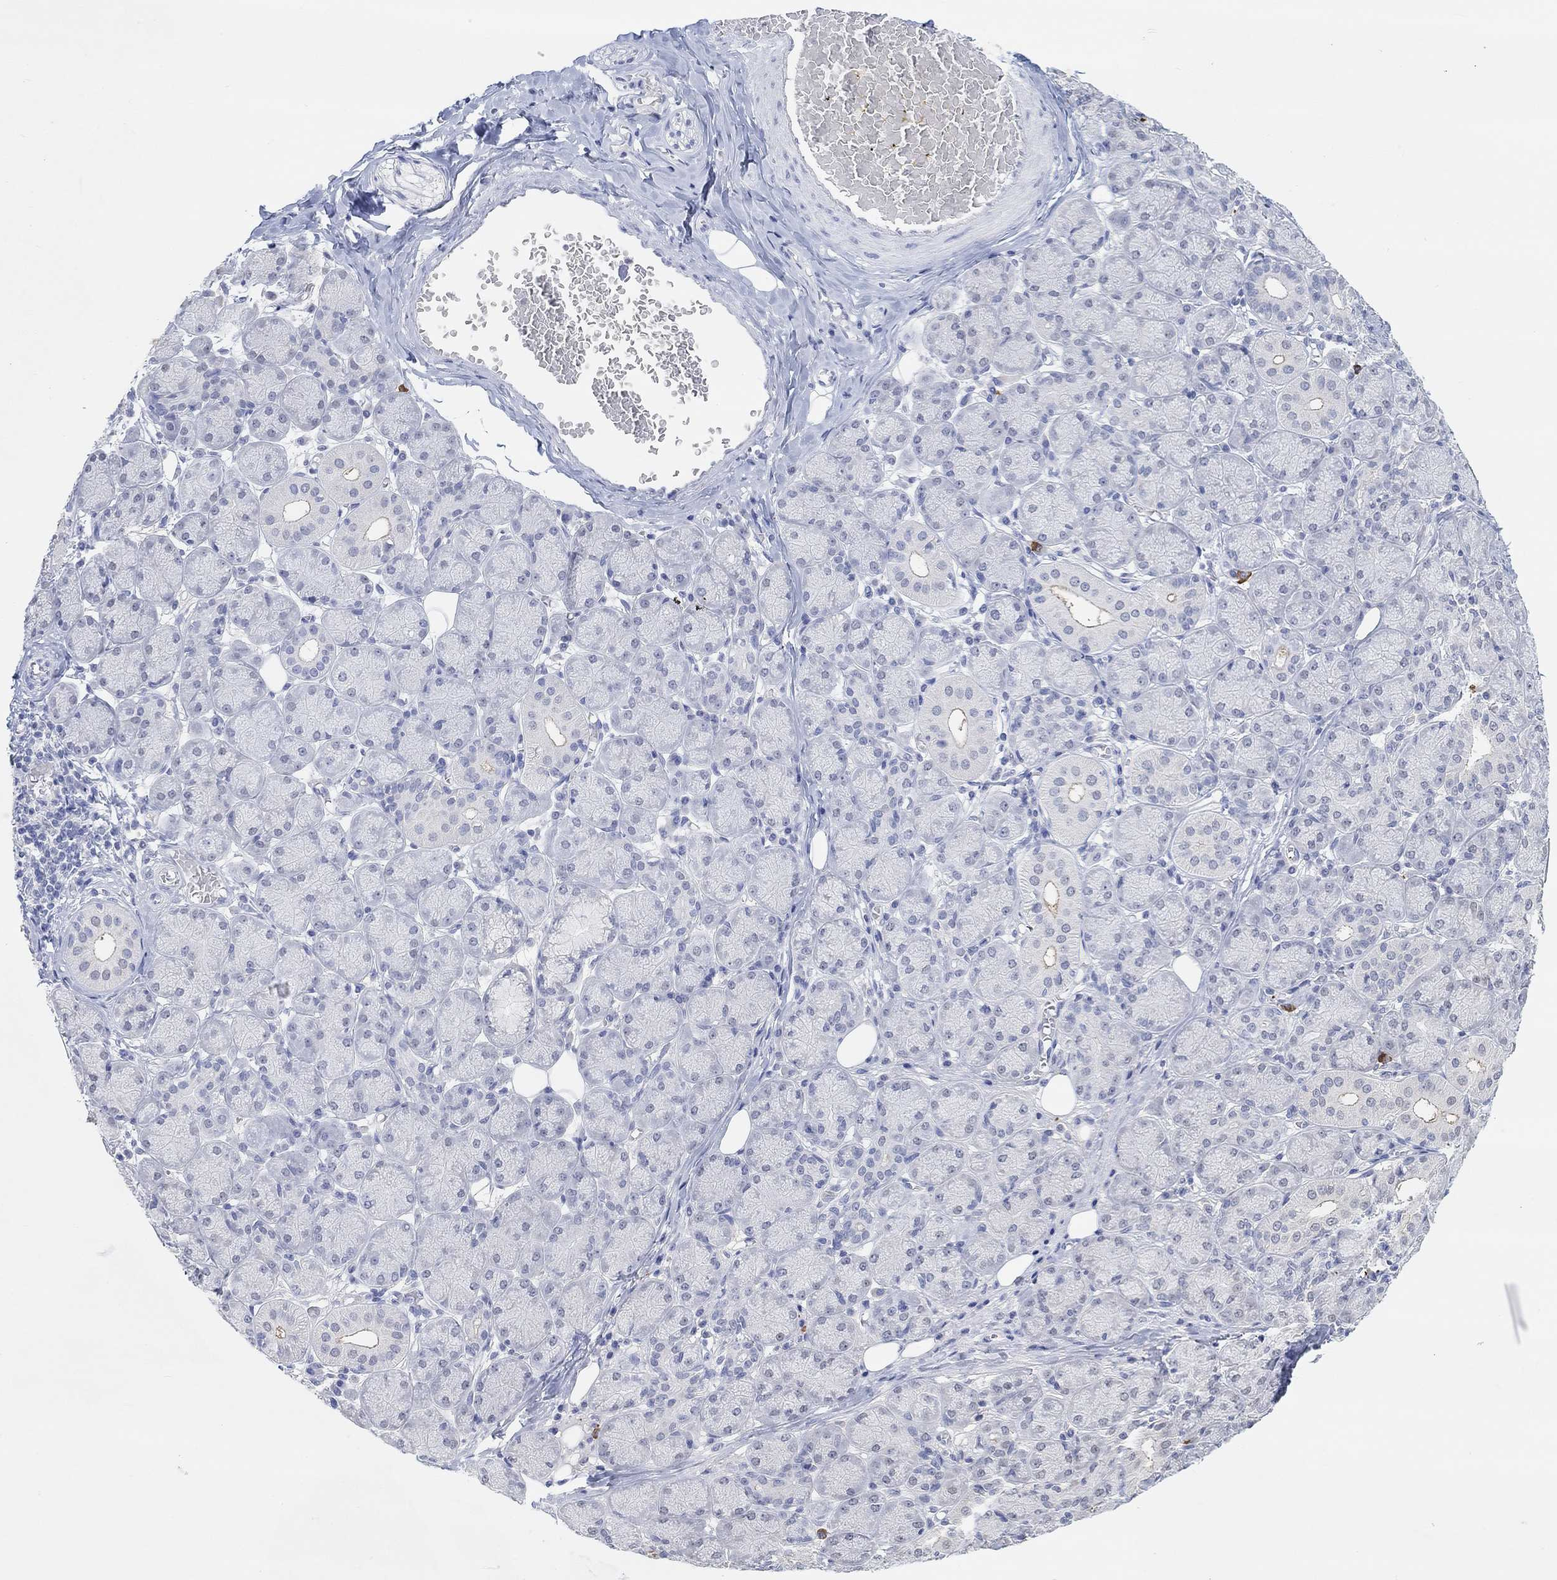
{"staining": {"intensity": "moderate", "quantity": "<25%", "location": "cytoplasmic/membranous"}, "tissue": "salivary gland", "cell_type": "Glandular cells", "image_type": "normal", "snomed": [{"axis": "morphology", "description": "Normal tissue, NOS"}, {"axis": "topography", "description": "Salivary gland"}, {"axis": "topography", "description": "Peripheral nerve tissue"}], "caption": "Protein staining displays moderate cytoplasmic/membranous positivity in approximately <25% of glandular cells in normal salivary gland. (Stains: DAB (3,3'-diaminobenzidine) in brown, nuclei in blue, Microscopy: brightfield microscopy at high magnification).", "gene": "MUC1", "patient": {"sex": "female", "age": 24}}